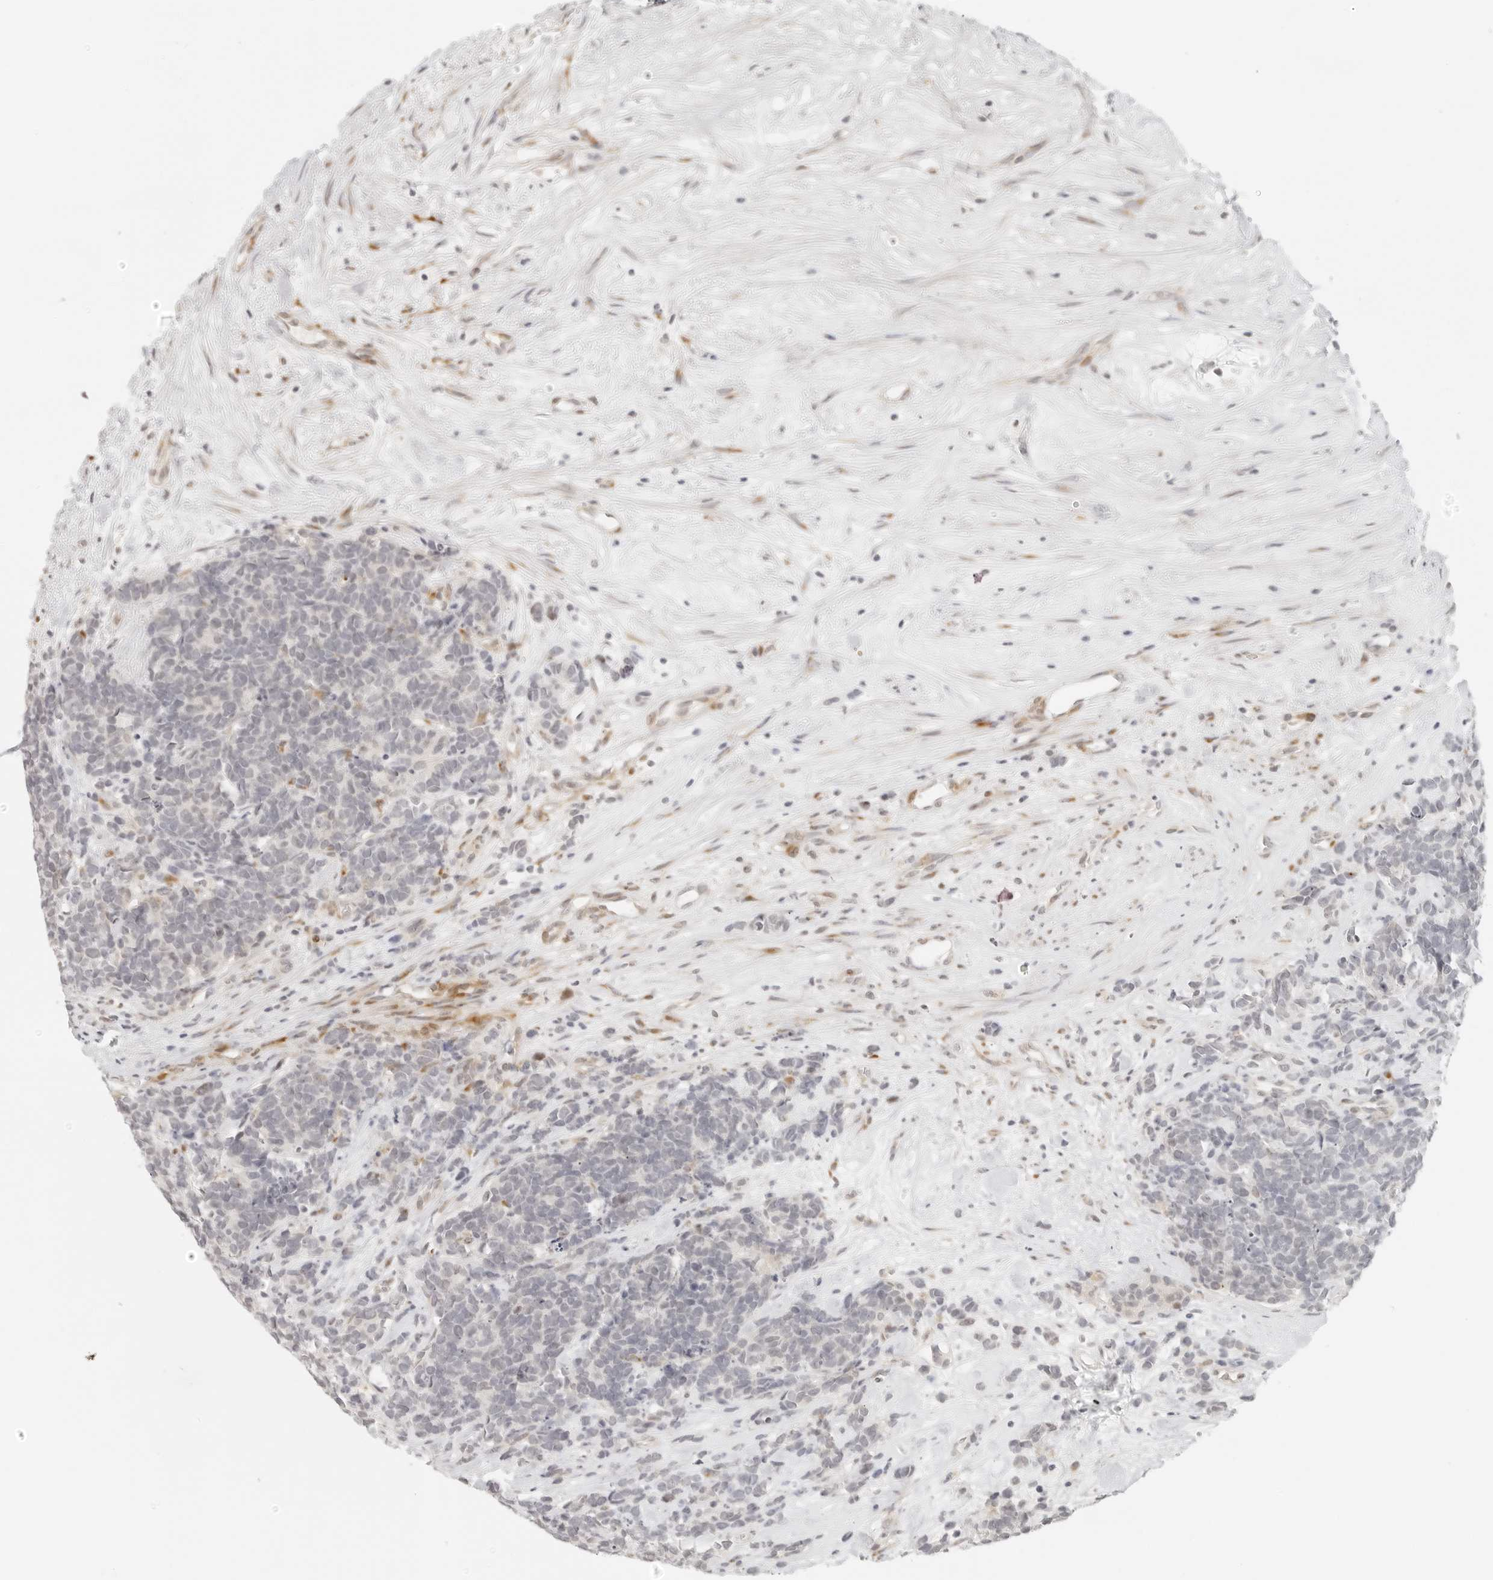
{"staining": {"intensity": "negative", "quantity": "none", "location": "none"}, "tissue": "carcinoid", "cell_type": "Tumor cells", "image_type": "cancer", "snomed": [{"axis": "morphology", "description": "Carcinoma, NOS"}, {"axis": "morphology", "description": "Carcinoid, malignant, NOS"}, {"axis": "topography", "description": "Urinary bladder"}], "caption": "Image shows no protein staining in tumor cells of carcinoid tissue.", "gene": "ZNF678", "patient": {"sex": "male", "age": 57}}